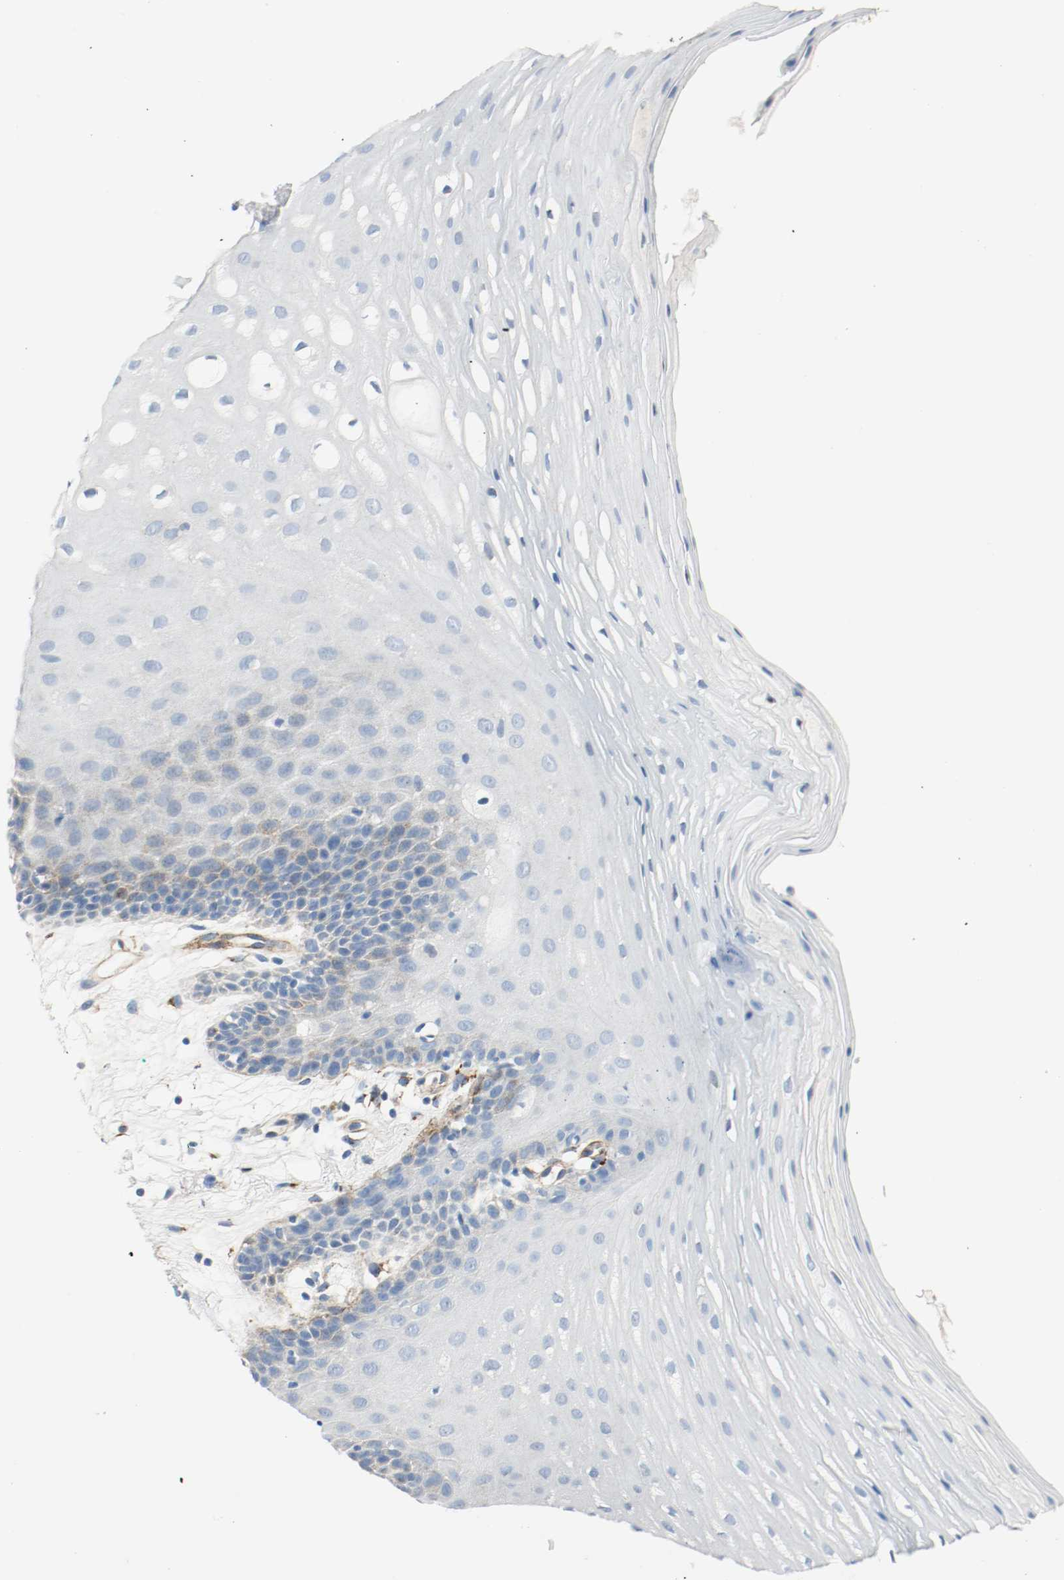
{"staining": {"intensity": "moderate", "quantity": "<25%", "location": "cytoplasmic/membranous"}, "tissue": "oral mucosa", "cell_type": "Squamous epithelial cells", "image_type": "normal", "snomed": [{"axis": "morphology", "description": "Normal tissue, NOS"}, {"axis": "morphology", "description": "Squamous cell carcinoma, NOS"}, {"axis": "topography", "description": "Skeletal muscle"}, {"axis": "topography", "description": "Oral tissue"}, {"axis": "topography", "description": "Head-Neck"}], "caption": "Protein analysis of normal oral mucosa reveals moderate cytoplasmic/membranous expression in about <25% of squamous epithelial cells.", "gene": "LAMB1", "patient": {"sex": "male", "age": 71}}